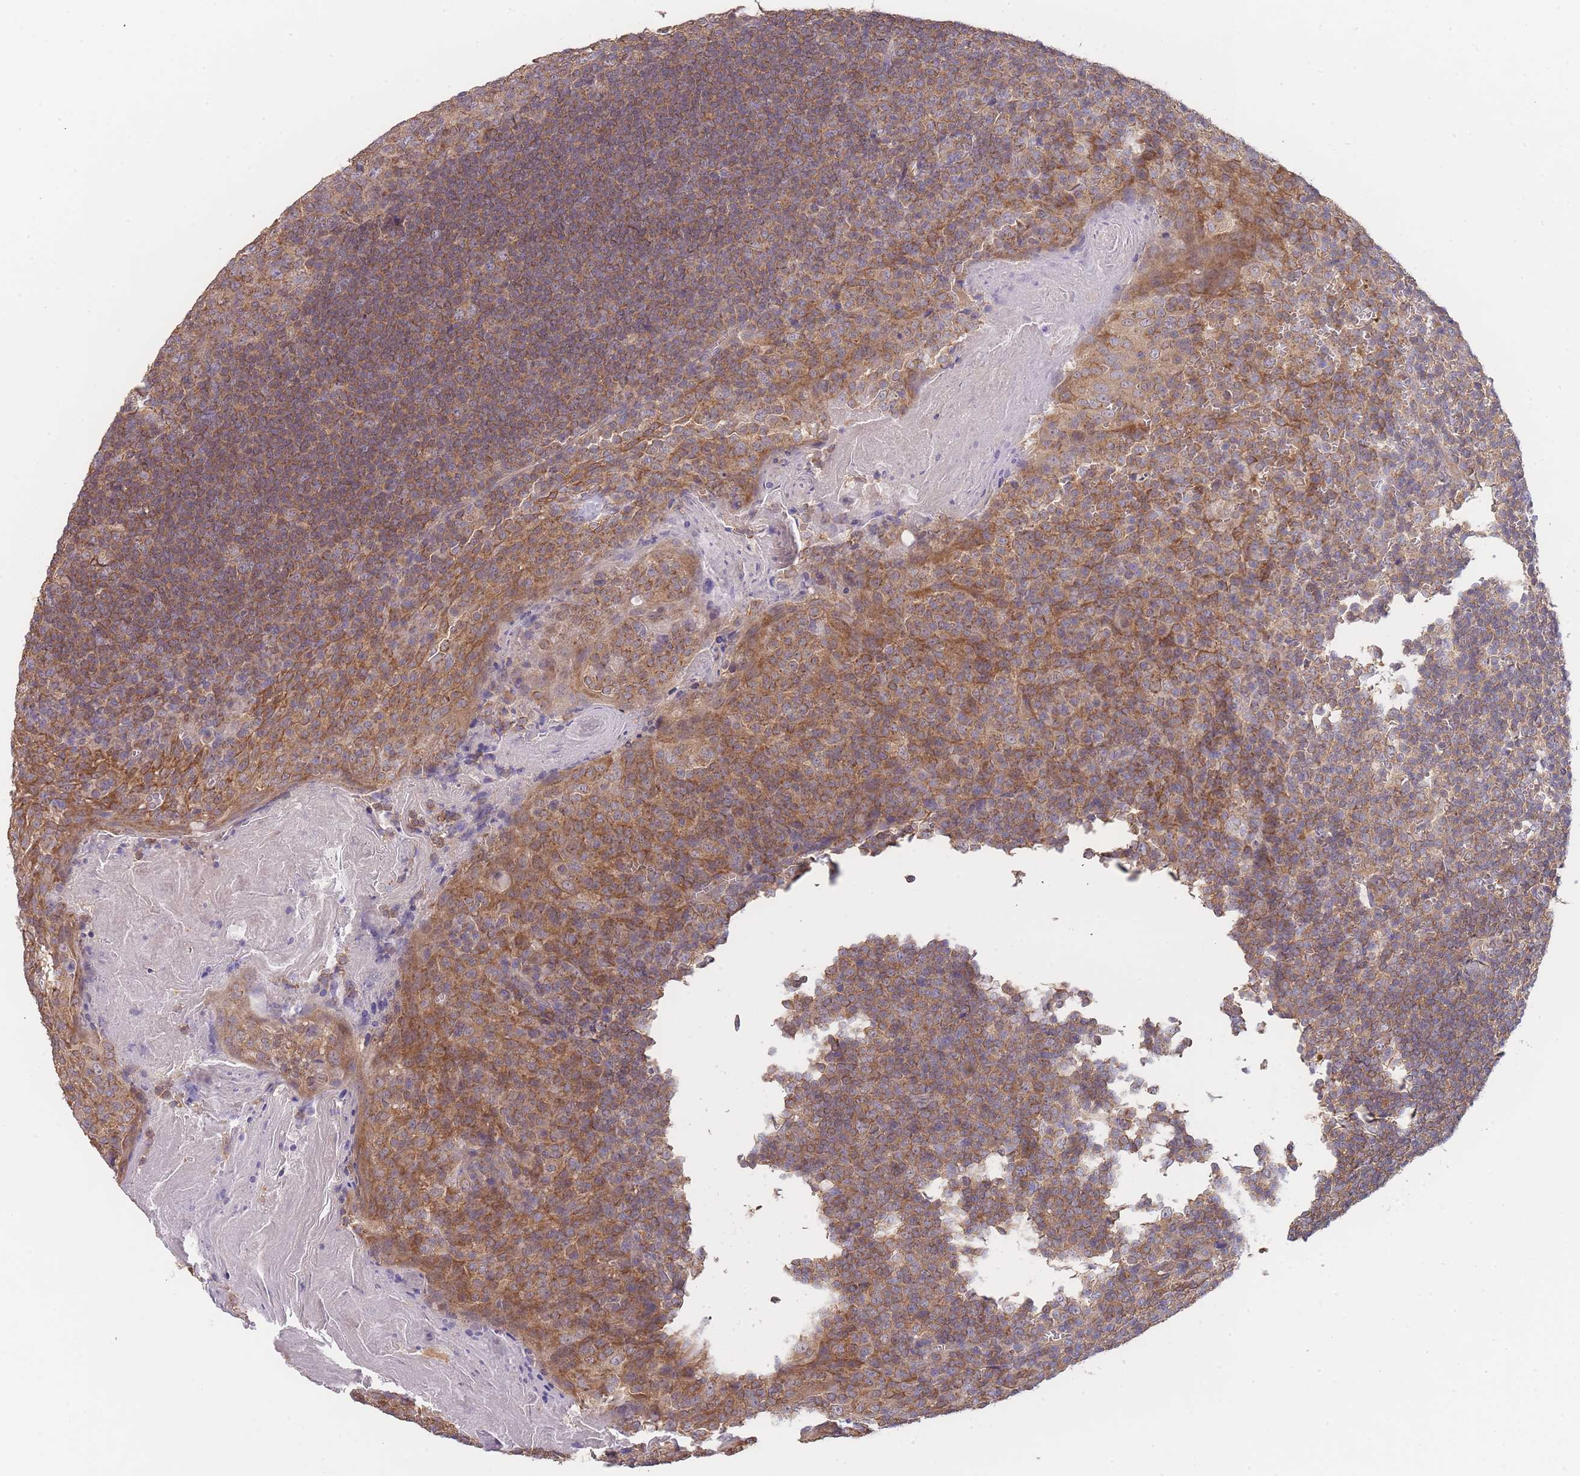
{"staining": {"intensity": "moderate", "quantity": ">75%", "location": "cytoplasmic/membranous"}, "tissue": "tonsil", "cell_type": "Germinal center cells", "image_type": "normal", "snomed": [{"axis": "morphology", "description": "Normal tissue, NOS"}, {"axis": "topography", "description": "Tonsil"}], "caption": "A high-resolution photomicrograph shows IHC staining of benign tonsil, which exhibits moderate cytoplasmic/membranous expression in about >75% of germinal center cells. The protein of interest is shown in brown color, while the nuclei are stained blue.", "gene": "MRPS18B", "patient": {"sex": "male", "age": 27}}